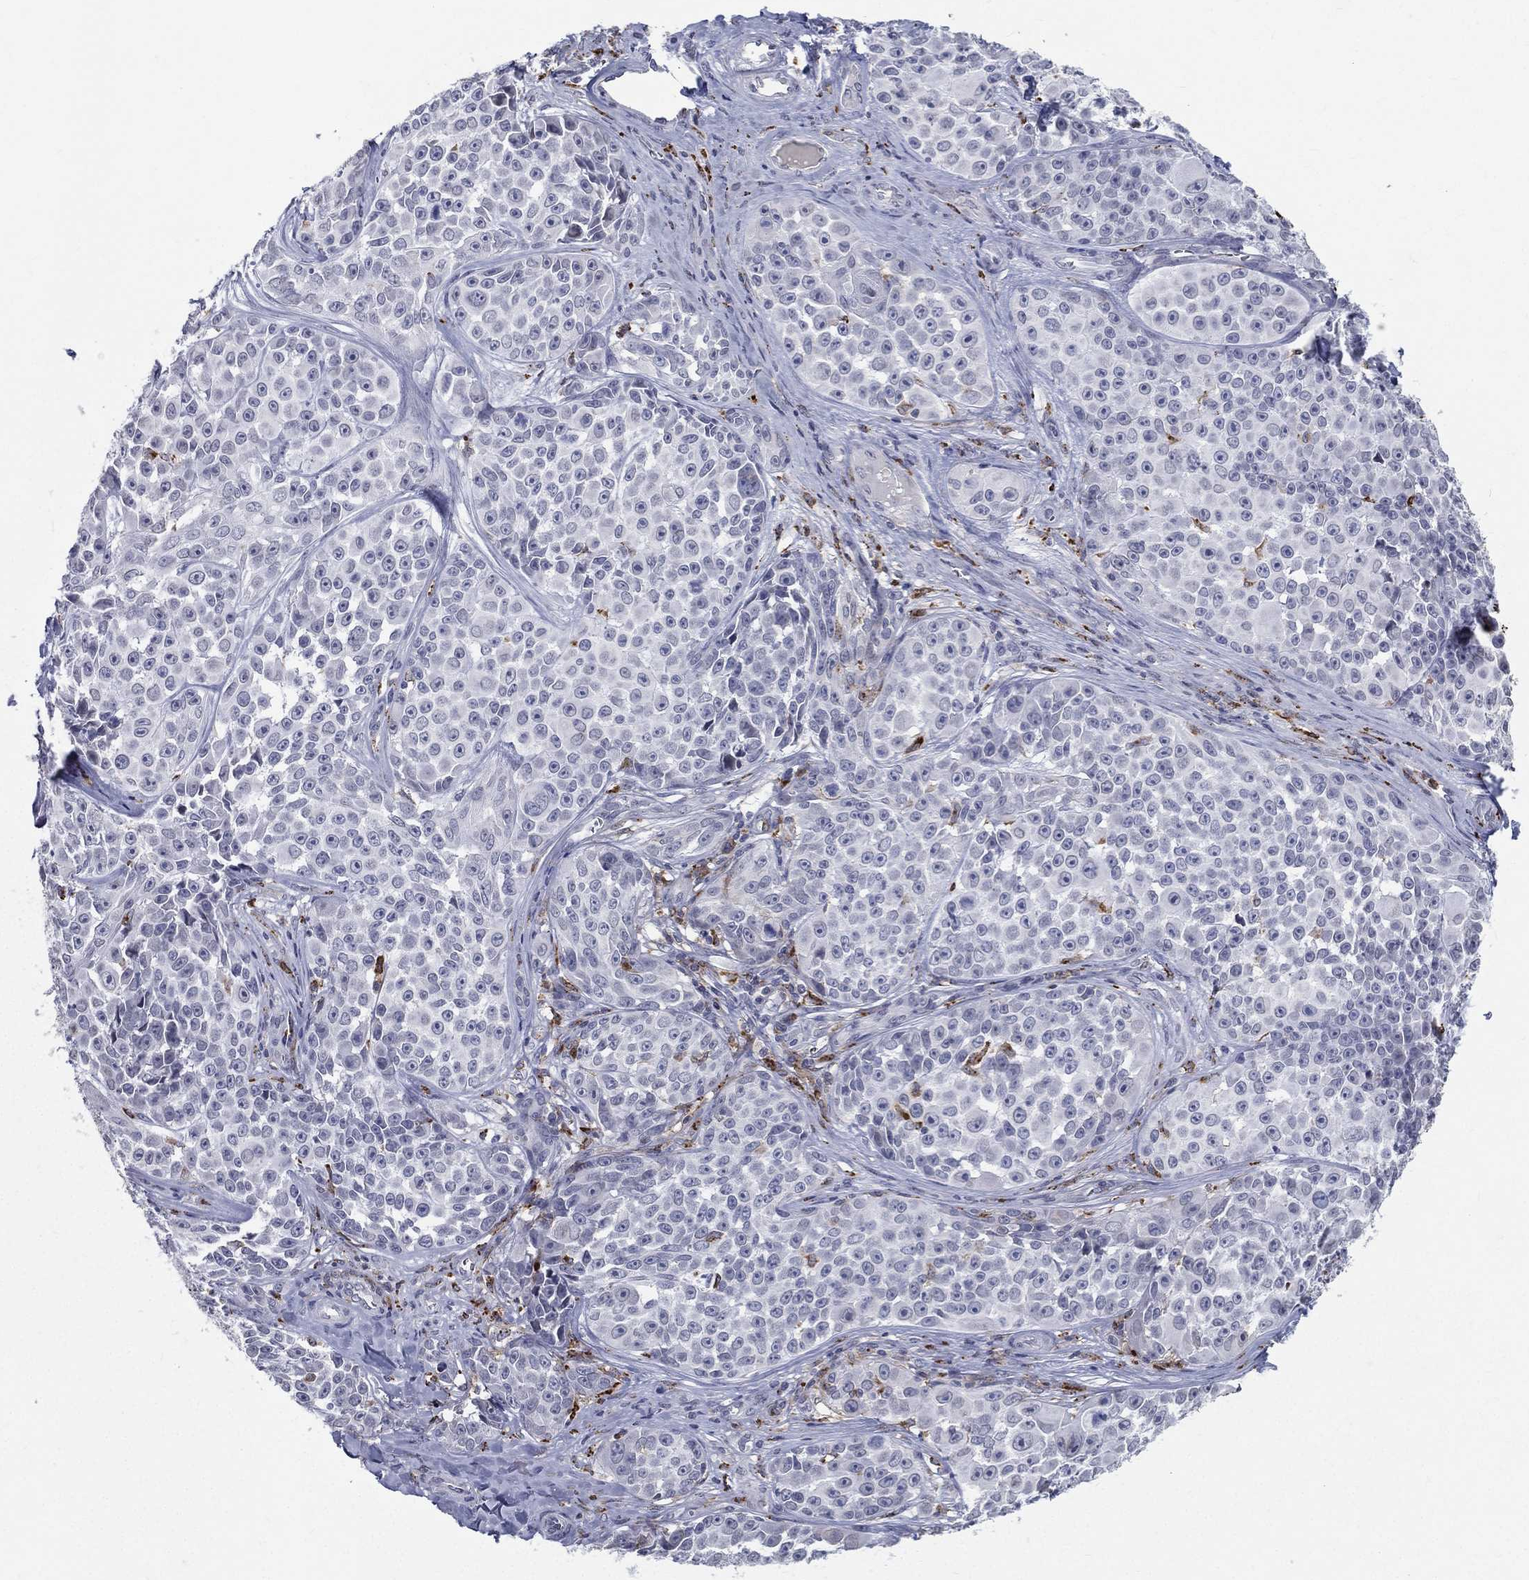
{"staining": {"intensity": "negative", "quantity": "none", "location": "none"}, "tissue": "melanoma", "cell_type": "Tumor cells", "image_type": "cancer", "snomed": [{"axis": "morphology", "description": "Malignant melanoma, NOS"}, {"axis": "topography", "description": "Skin"}], "caption": "This is an IHC histopathology image of human melanoma. There is no staining in tumor cells.", "gene": "EVI2B", "patient": {"sex": "female", "age": 88}}